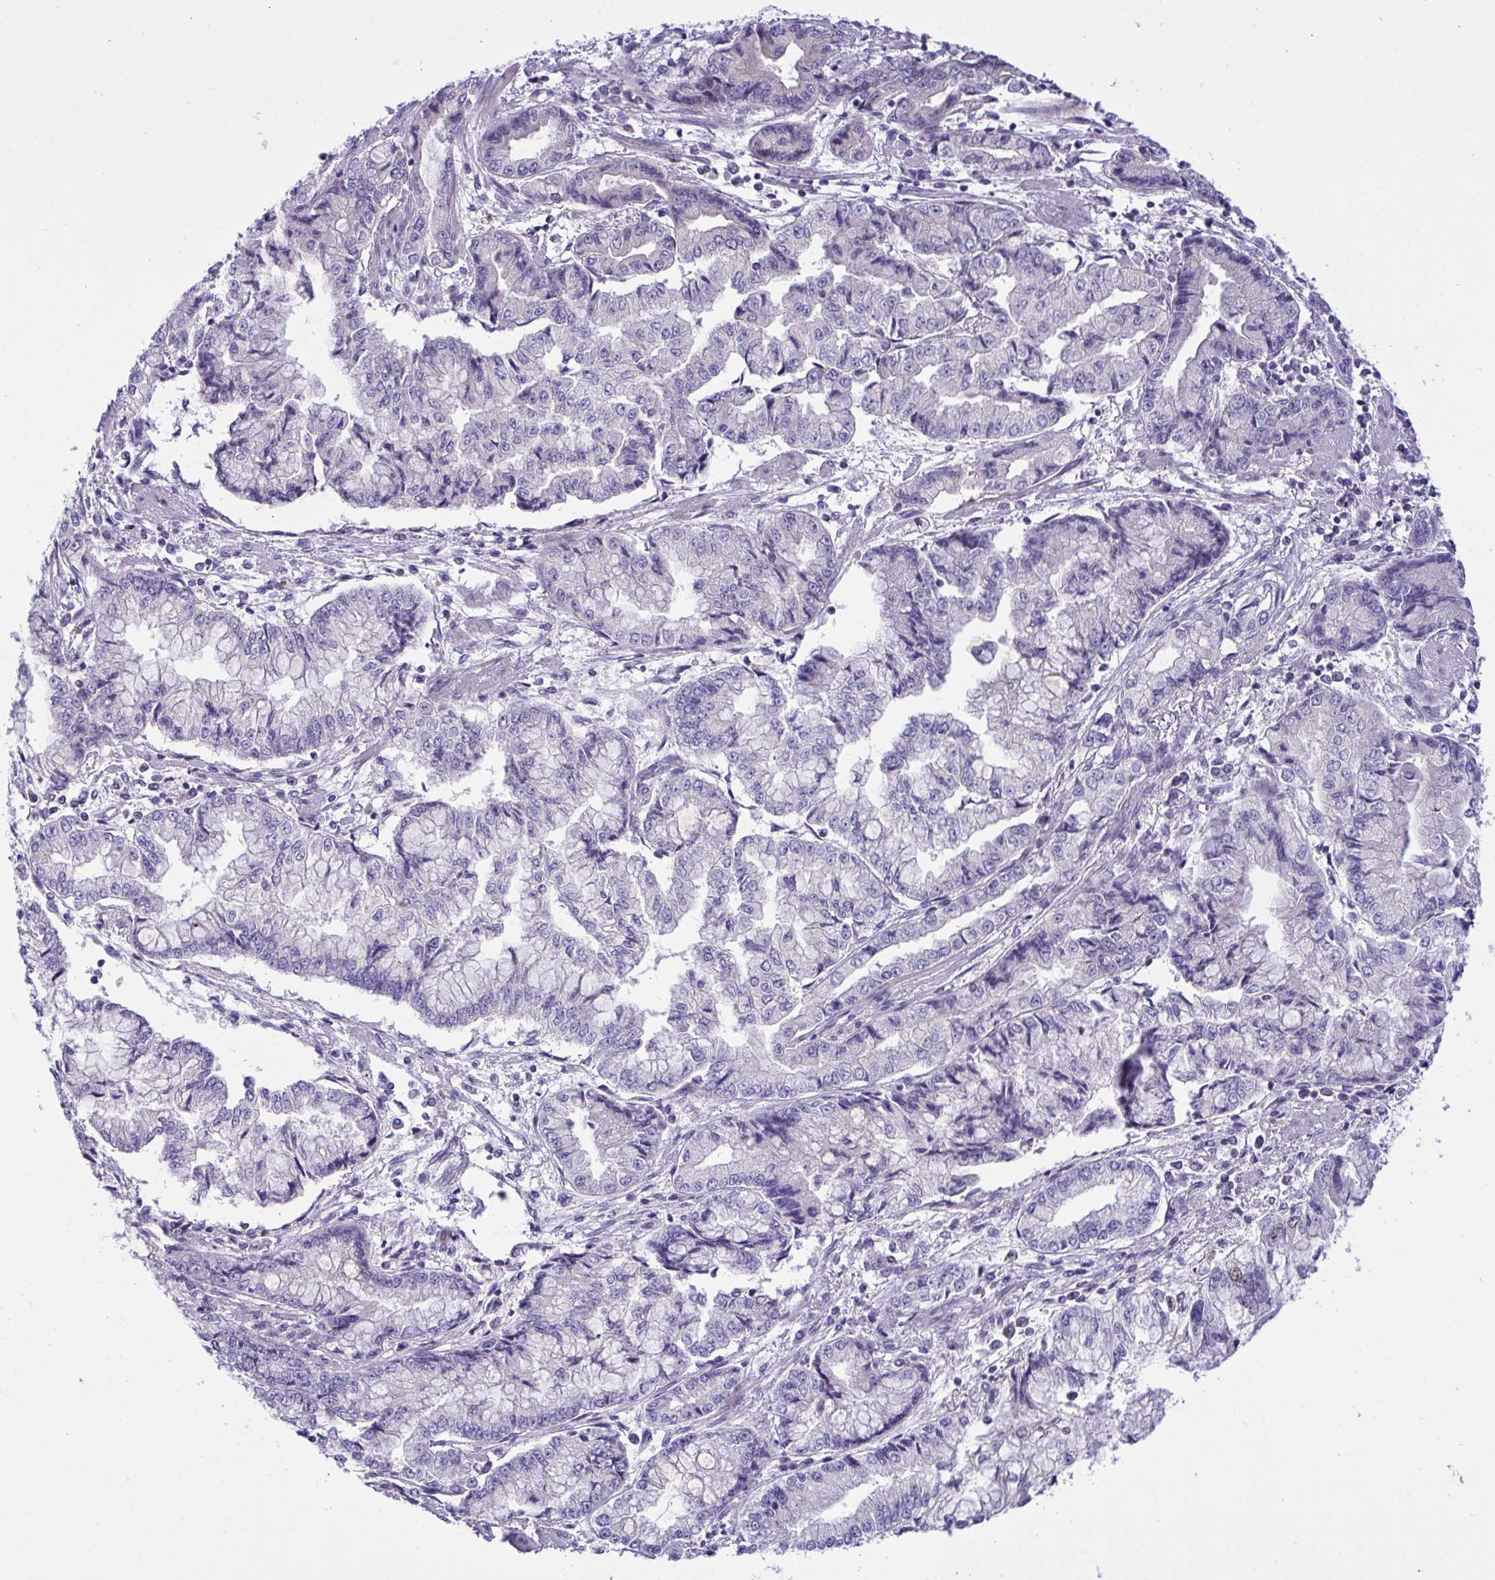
{"staining": {"intensity": "negative", "quantity": "none", "location": "none"}, "tissue": "stomach cancer", "cell_type": "Tumor cells", "image_type": "cancer", "snomed": [{"axis": "morphology", "description": "Adenocarcinoma, NOS"}, {"axis": "topography", "description": "Stomach, upper"}], "caption": "Stomach cancer stained for a protein using immunohistochemistry demonstrates no staining tumor cells.", "gene": "WDR97", "patient": {"sex": "female", "age": 74}}